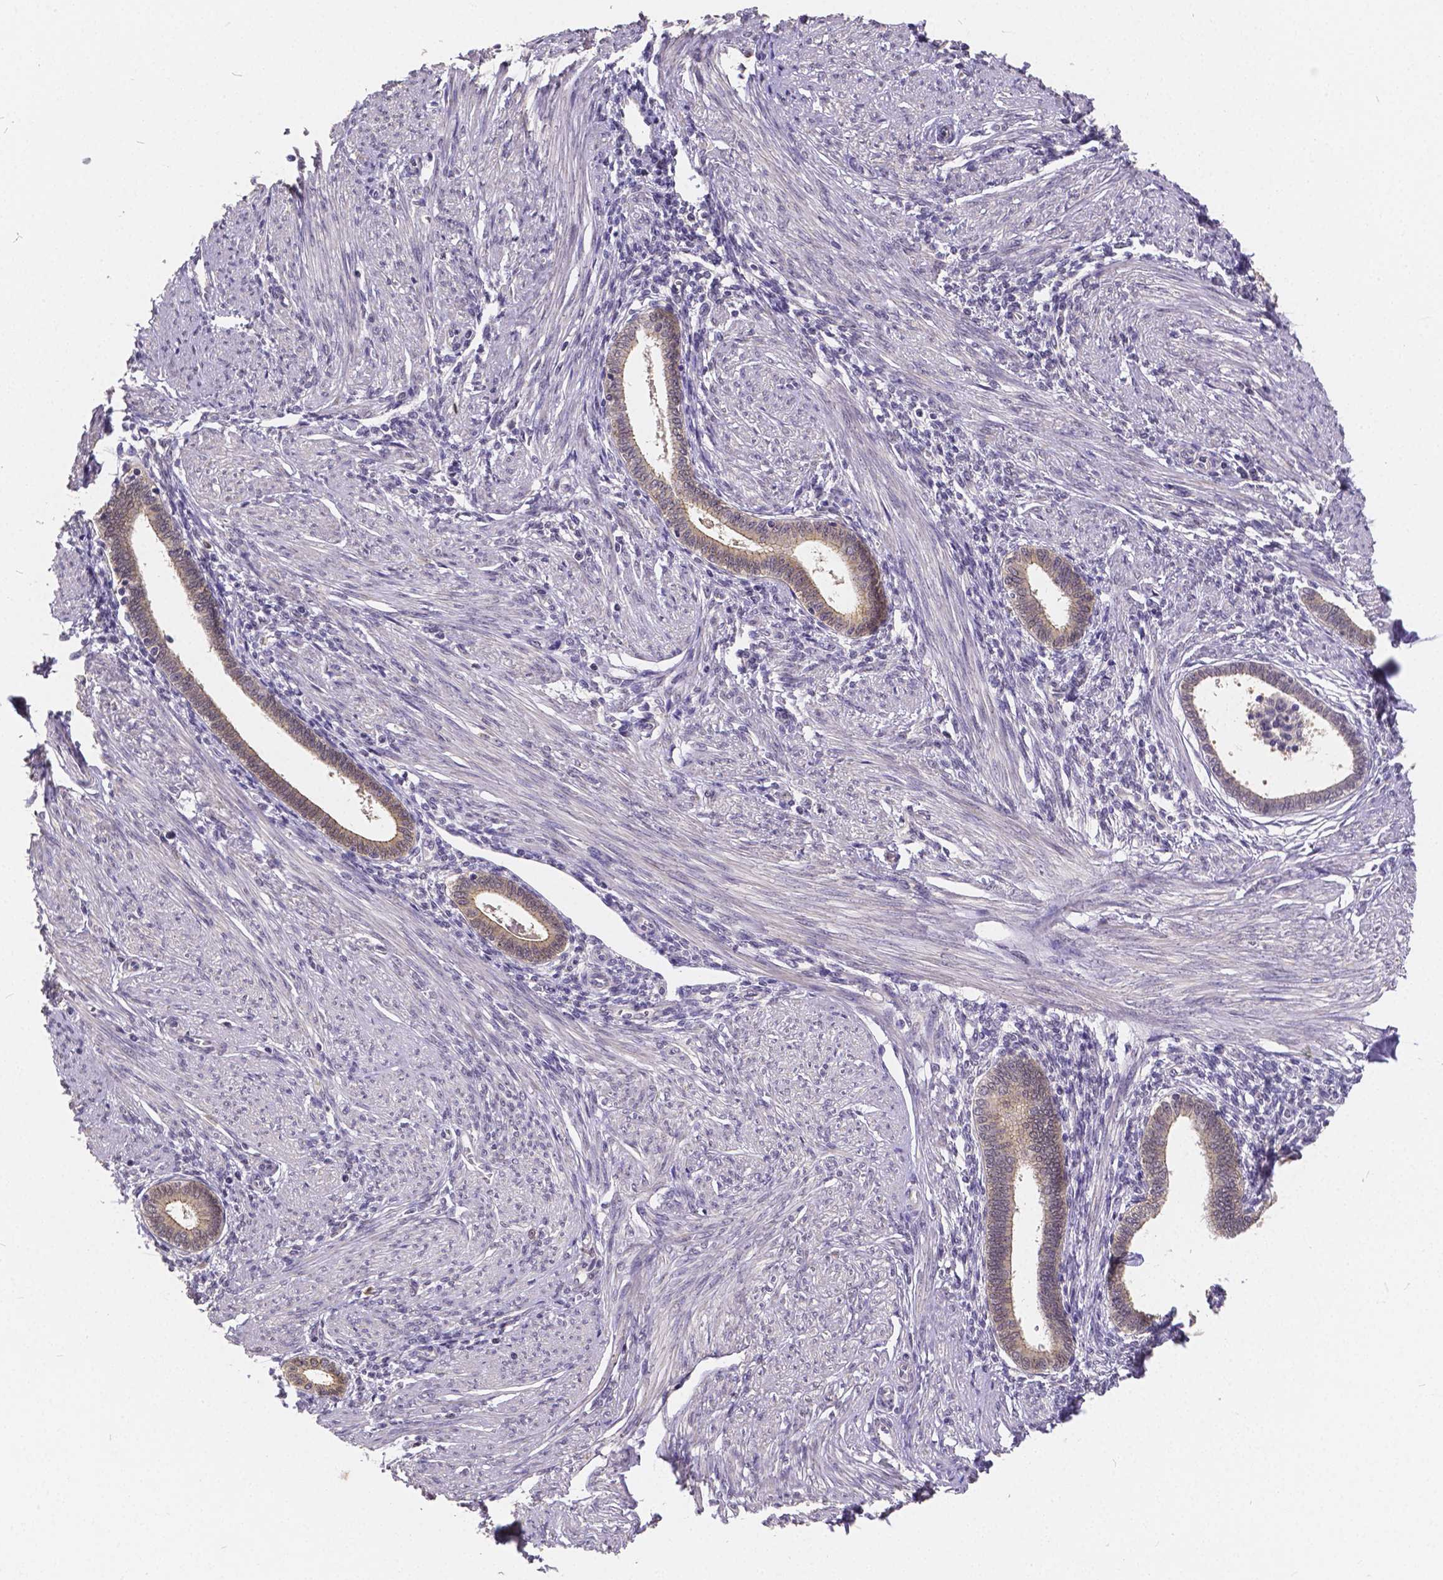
{"staining": {"intensity": "negative", "quantity": "none", "location": "none"}, "tissue": "endometrium", "cell_type": "Cells in endometrial stroma", "image_type": "normal", "snomed": [{"axis": "morphology", "description": "Normal tissue, NOS"}, {"axis": "topography", "description": "Endometrium"}], "caption": "High magnification brightfield microscopy of unremarkable endometrium stained with DAB (brown) and counterstained with hematoxylin (blue): cells in endometrial stroma show no significant staining. Nuclei are stained in blue.", "gene": "CTNNA2", "patient": {"sex": "female", "age": 42}}